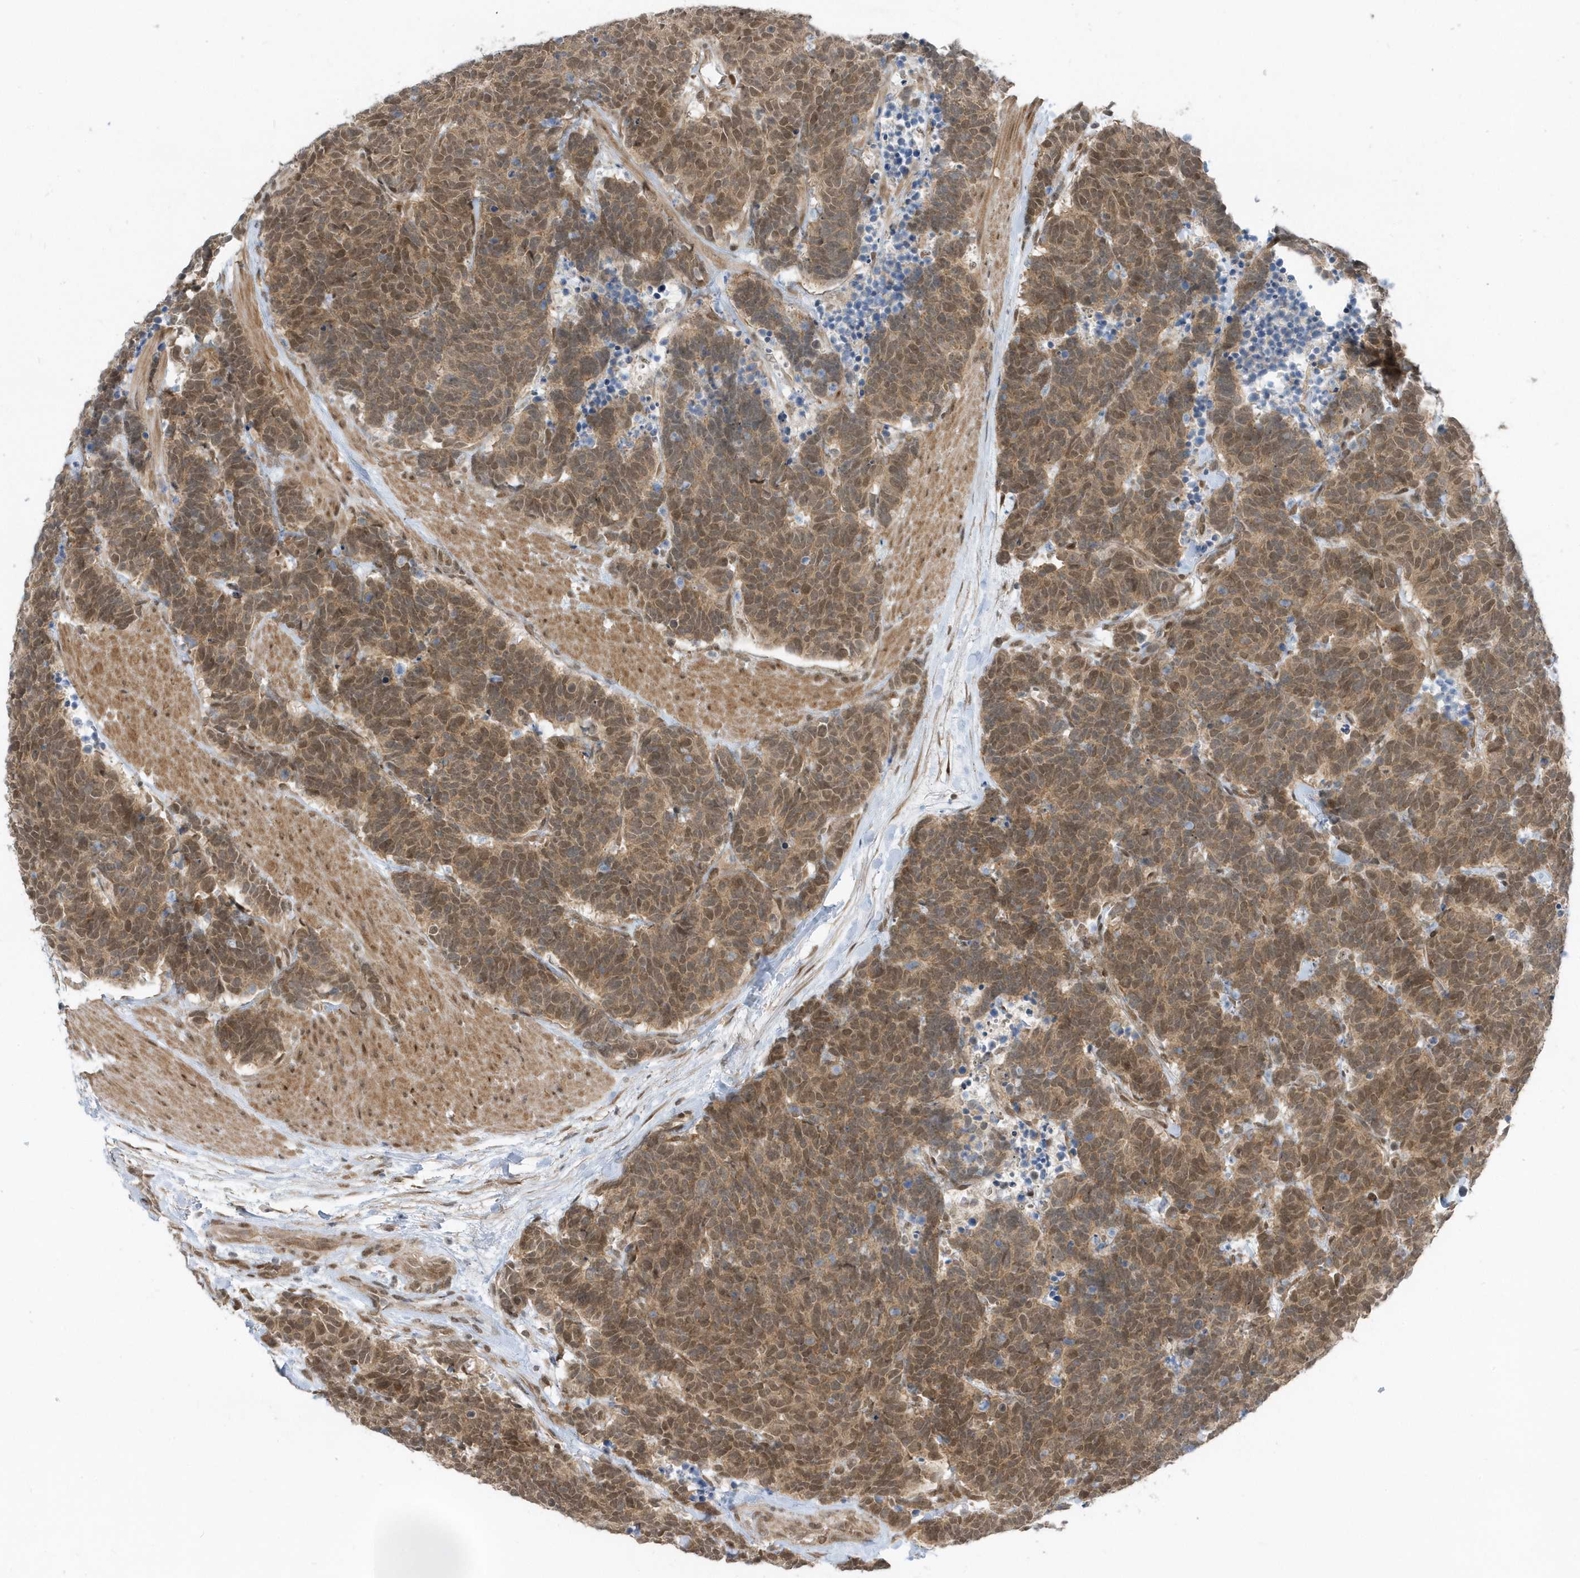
{"staining": {"intensity": "moderate", "quantity": ">75%", "location": "cytoplasmic/membranous,nuclear"}, "tissue": "carcinoid", "cell_type": "Tumor cells", "image_type": "cancer", "snomed": [{"axis": "morphology", "description": "Carcinoma, NOS"}, {"axis": "morphology", "description": "Carcinoid, malignant, NOS"}, {"axis": "topography", "description": "Urinary bladder"}], "caption": "Protein staining of carcinoid tissue demonstrates moderate cytoplasmic/membranous and nuclear staining in about >75% of tumor cells.", "gene": "USP53", "patient": {"sex": "male", "age": 57}}